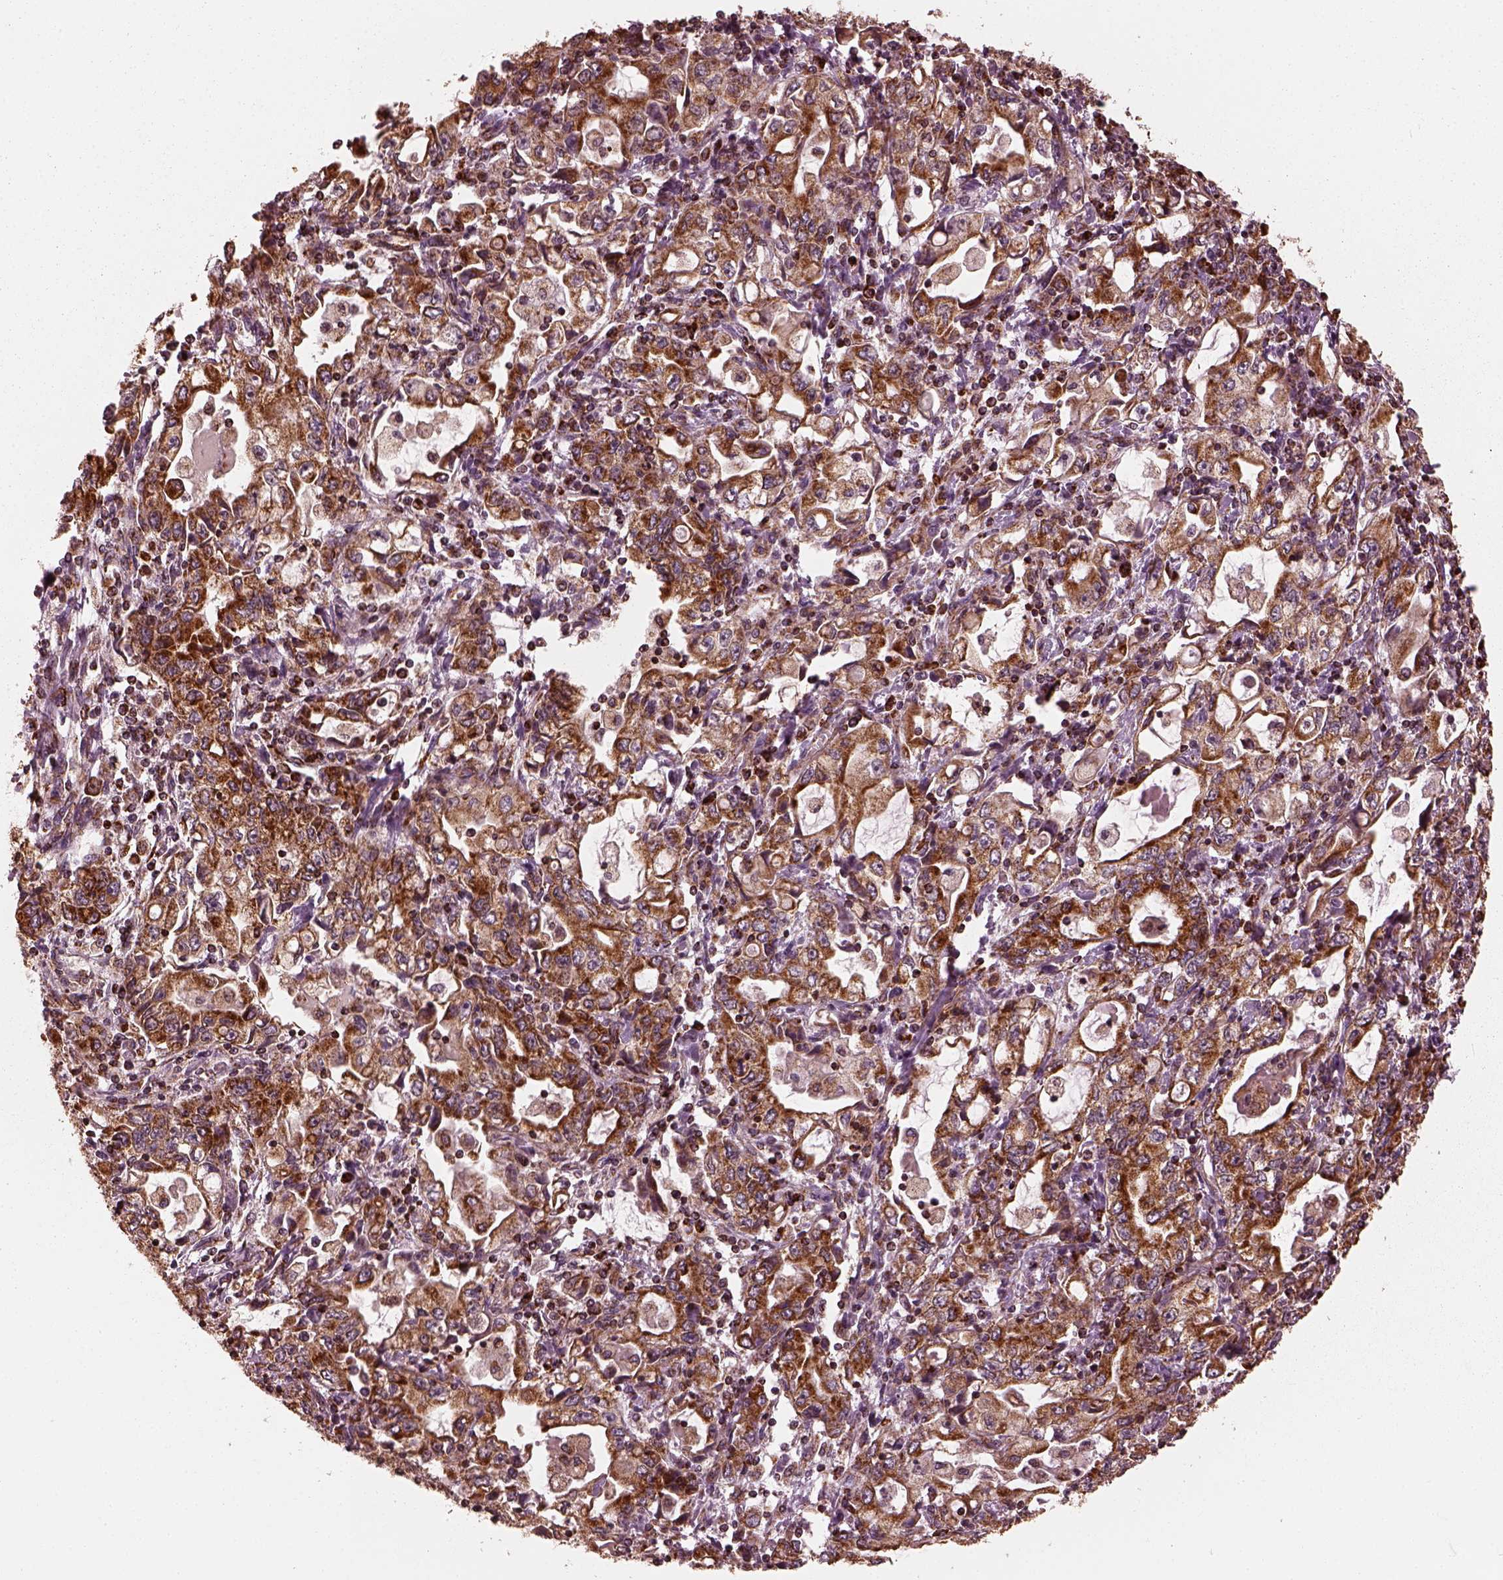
{"staining": {"intensity": "strong", "quantity": ">75%", "location": "cytoplasmic/membranous"}, "tissue": "stomach cancer", "cell_type": "Tumor cells", "image_type": "cancer", "snomed": [{"axis": "morphology", "description": "Adenocarcinoma, NOS"}, {"axis": "topography", "description": "Stomach, lower"}], "caption": "Immunohistochemical staining of adenocarcinoma (stomach) displays high levels of strong cytoplasmic/membranous protein positivity in about >75% of tumor cells.", "gene": "NDUFB10", "patient": {"sex": "female", "age": 72}}